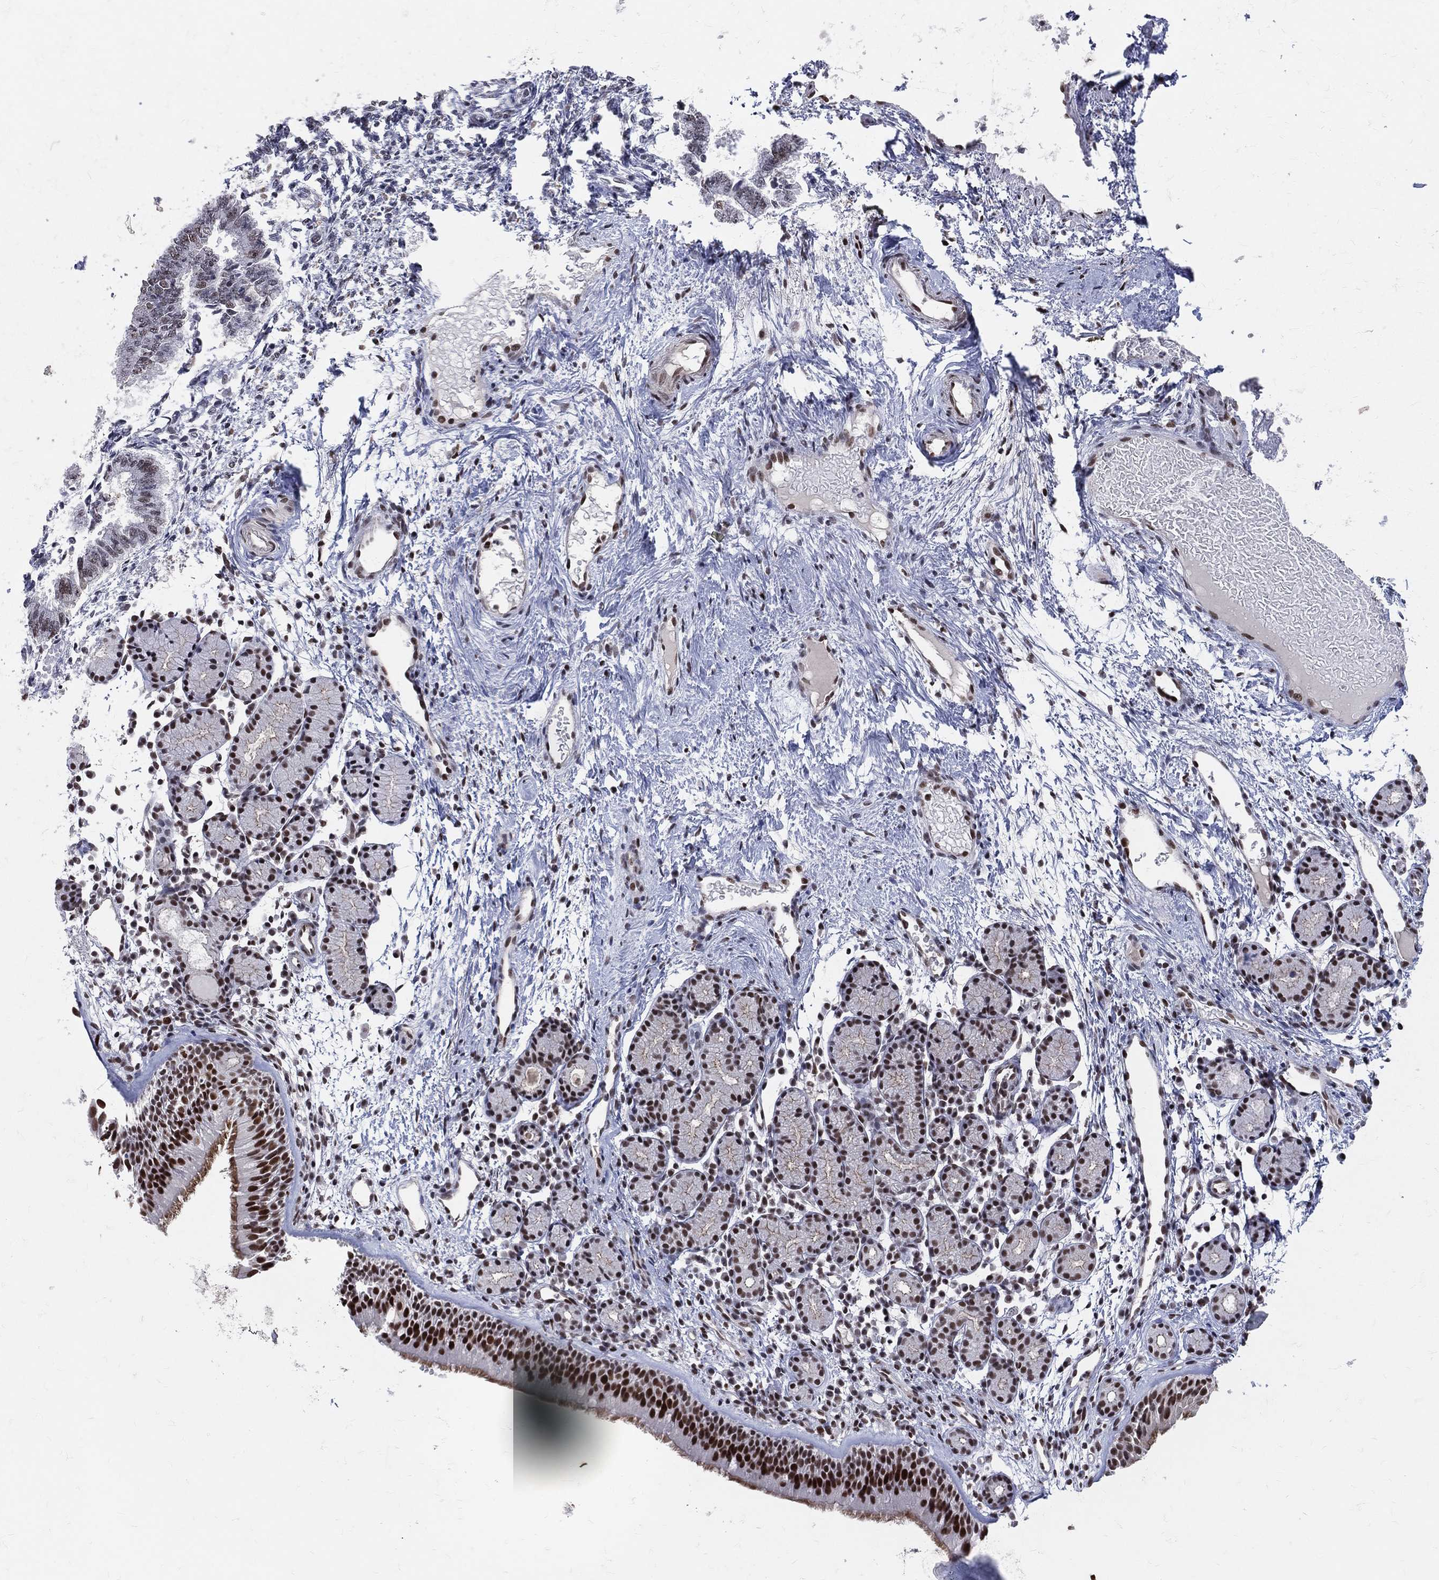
{"staining": {"intensity": "strong", "quantity": ">75%", "location": "nuclear"}, "tissue": "nasopharynx", "cell_type": "Respiratory epithelial cells", "image_type": "normal", "snomed": [{"axis": "morphology", "description": "Normal tissue, NOS"}, {"axis": "morphology", "description": "Inflammation, NOS"}, {"axis": "topography", "description": "Nasopharynx"}], "caption": "The micrograph exhibits immunohistochemical staining of normal nasopharynx. There is strong nuclear expression is identified in about >75% of respiratory epithelial cells. (DAB (3,3'-diaminobenzidine) IHC with brightfield microscopy, high magnification).", "gene": "CDK7", "patient": {"sex": "female", "age": 55}}